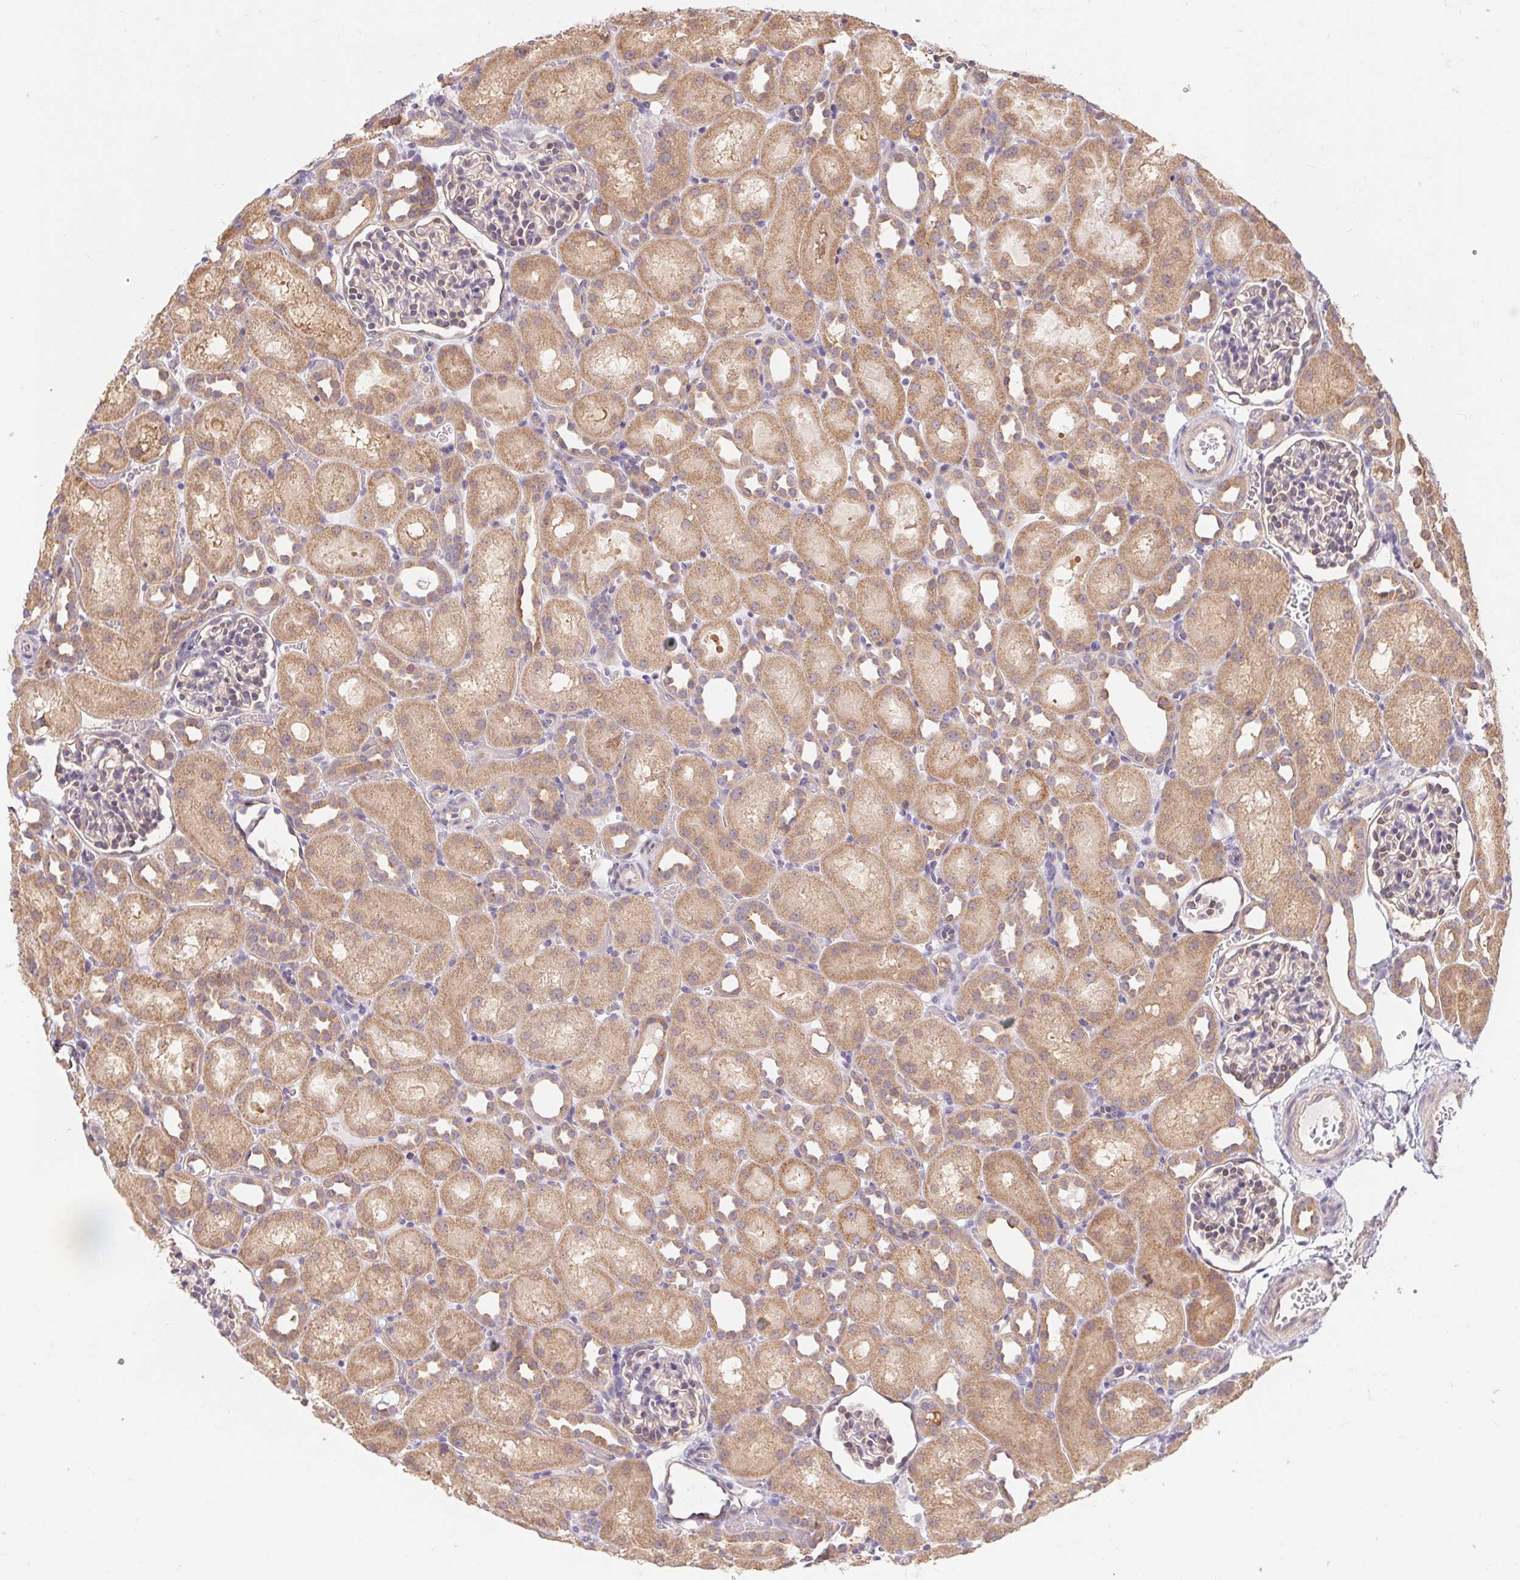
{"staining": {"intensity": "weak", "quantity": "25%-75%", "location": "cytoplasmic/membranous"}, "tissue": "kidney", "cell_type": "Cells in glomeruli", "image_type": "normal", "snomed": [{"axis": "morphology", "description": "Normal tissue, NOS"}, {"axis": "topography", "description": "Kidney"}], "caption": "Immunohistochemistry of normal human kidney demonstrates low levels of weak cytoplasmic/membranous expression in approximately 25%-75% of cells in glomeruli. (brown staining indicates protein expression, while blue staining denotes nuclei).", "gene": "RRM1", "patient": {"sex": "male", "age": 1}}